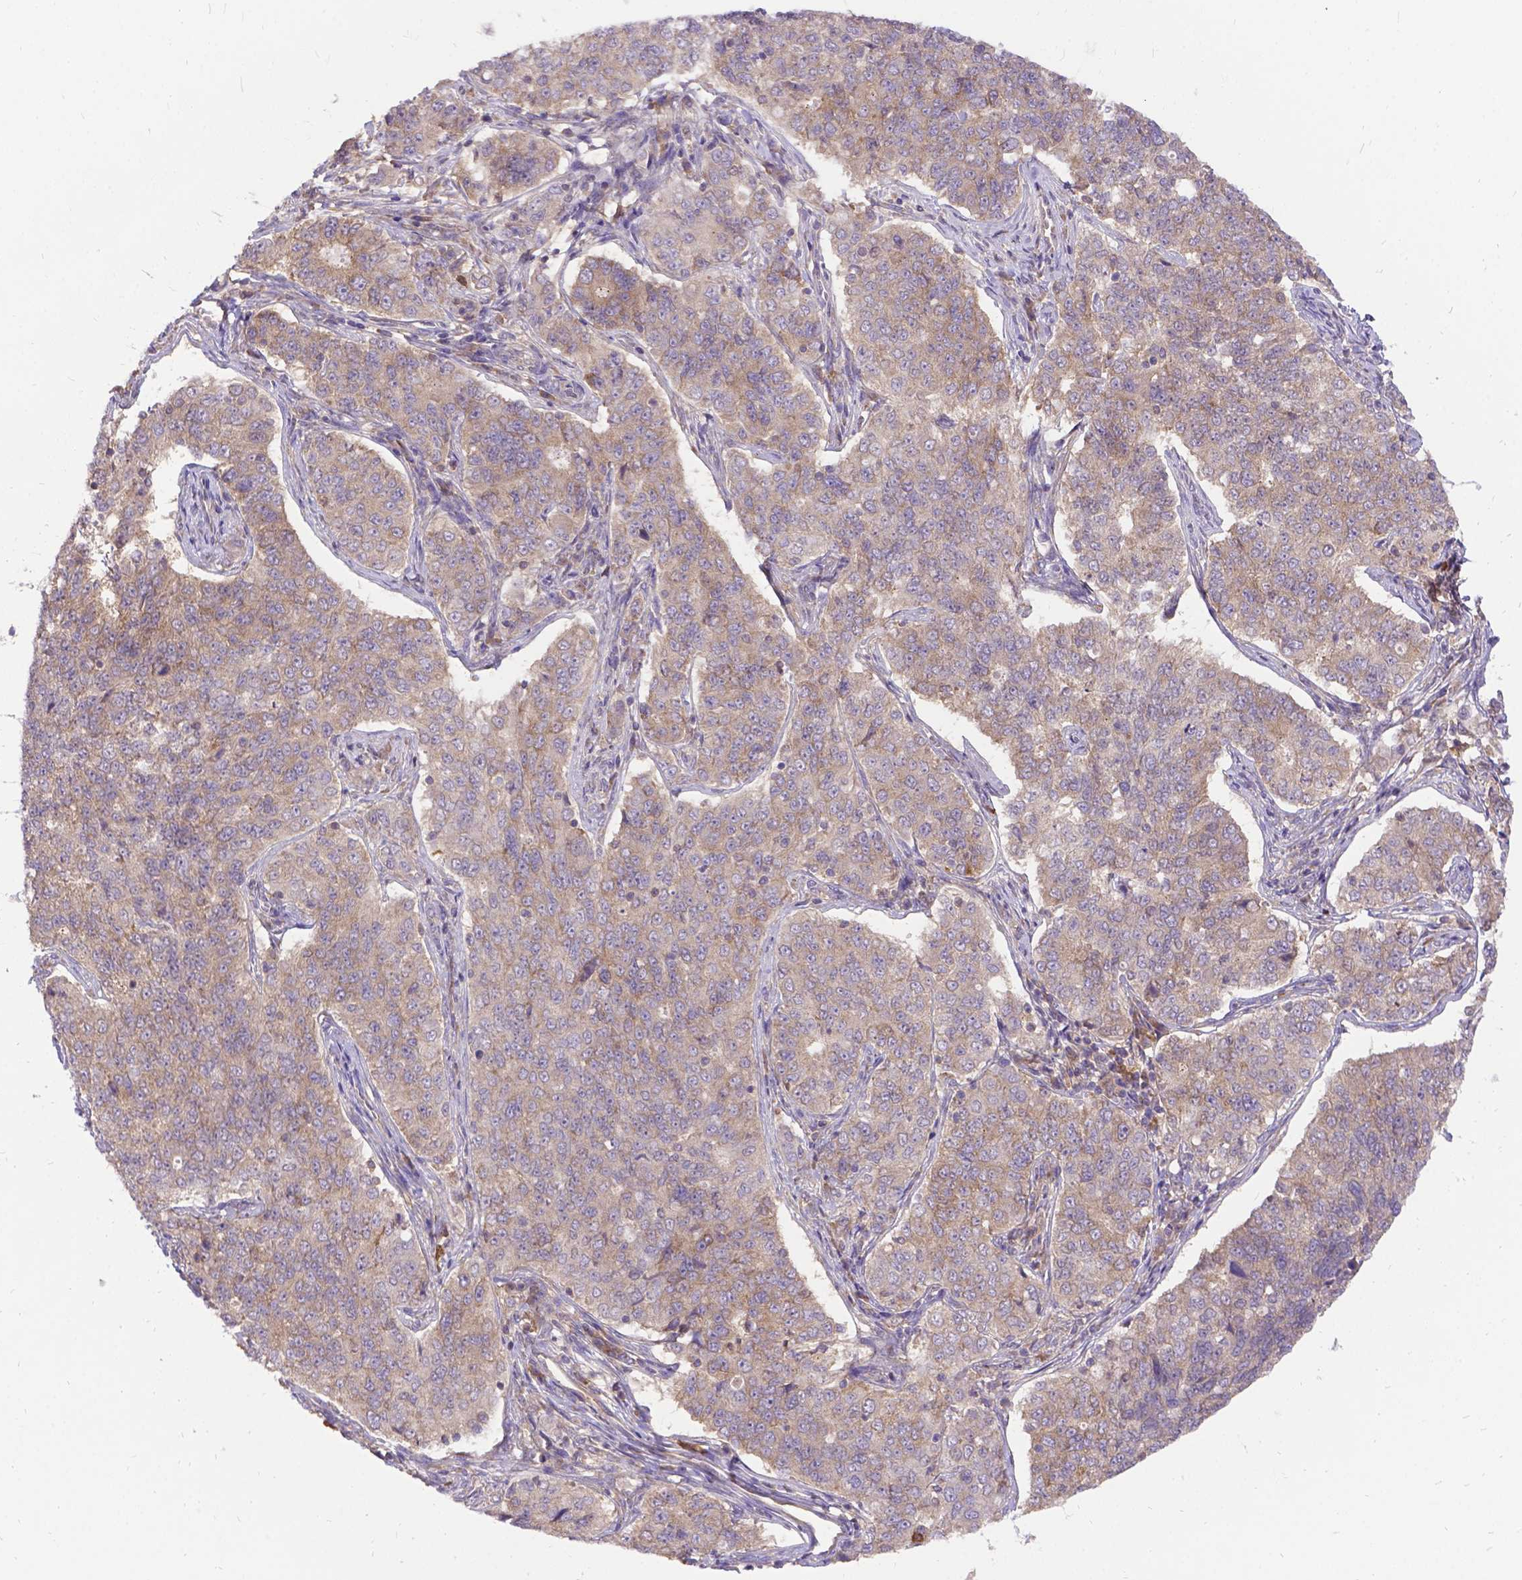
{"staining": {"intensity": "weak", "quantity": ">75%", "location": "cytoplasmic/membranous"}, "tissue": "endometrial cancer", "cell_type": "Tumor cells", "image_type": "cancer", "snomed": [{"axis": "morphology", "description": "Adenocarcinoma, NOS"}, {"axis": "topography", "description": "Endometrium"}], "caption": "About >75% of tumor cells in adenocarcinoma (endometrial) reveal weak cytoplasmic/membranous protein positivity as visualized by brown immunohistochemical staining.", "gene": "DENND6A", "patient": {"sex": "female", "age": 43}}